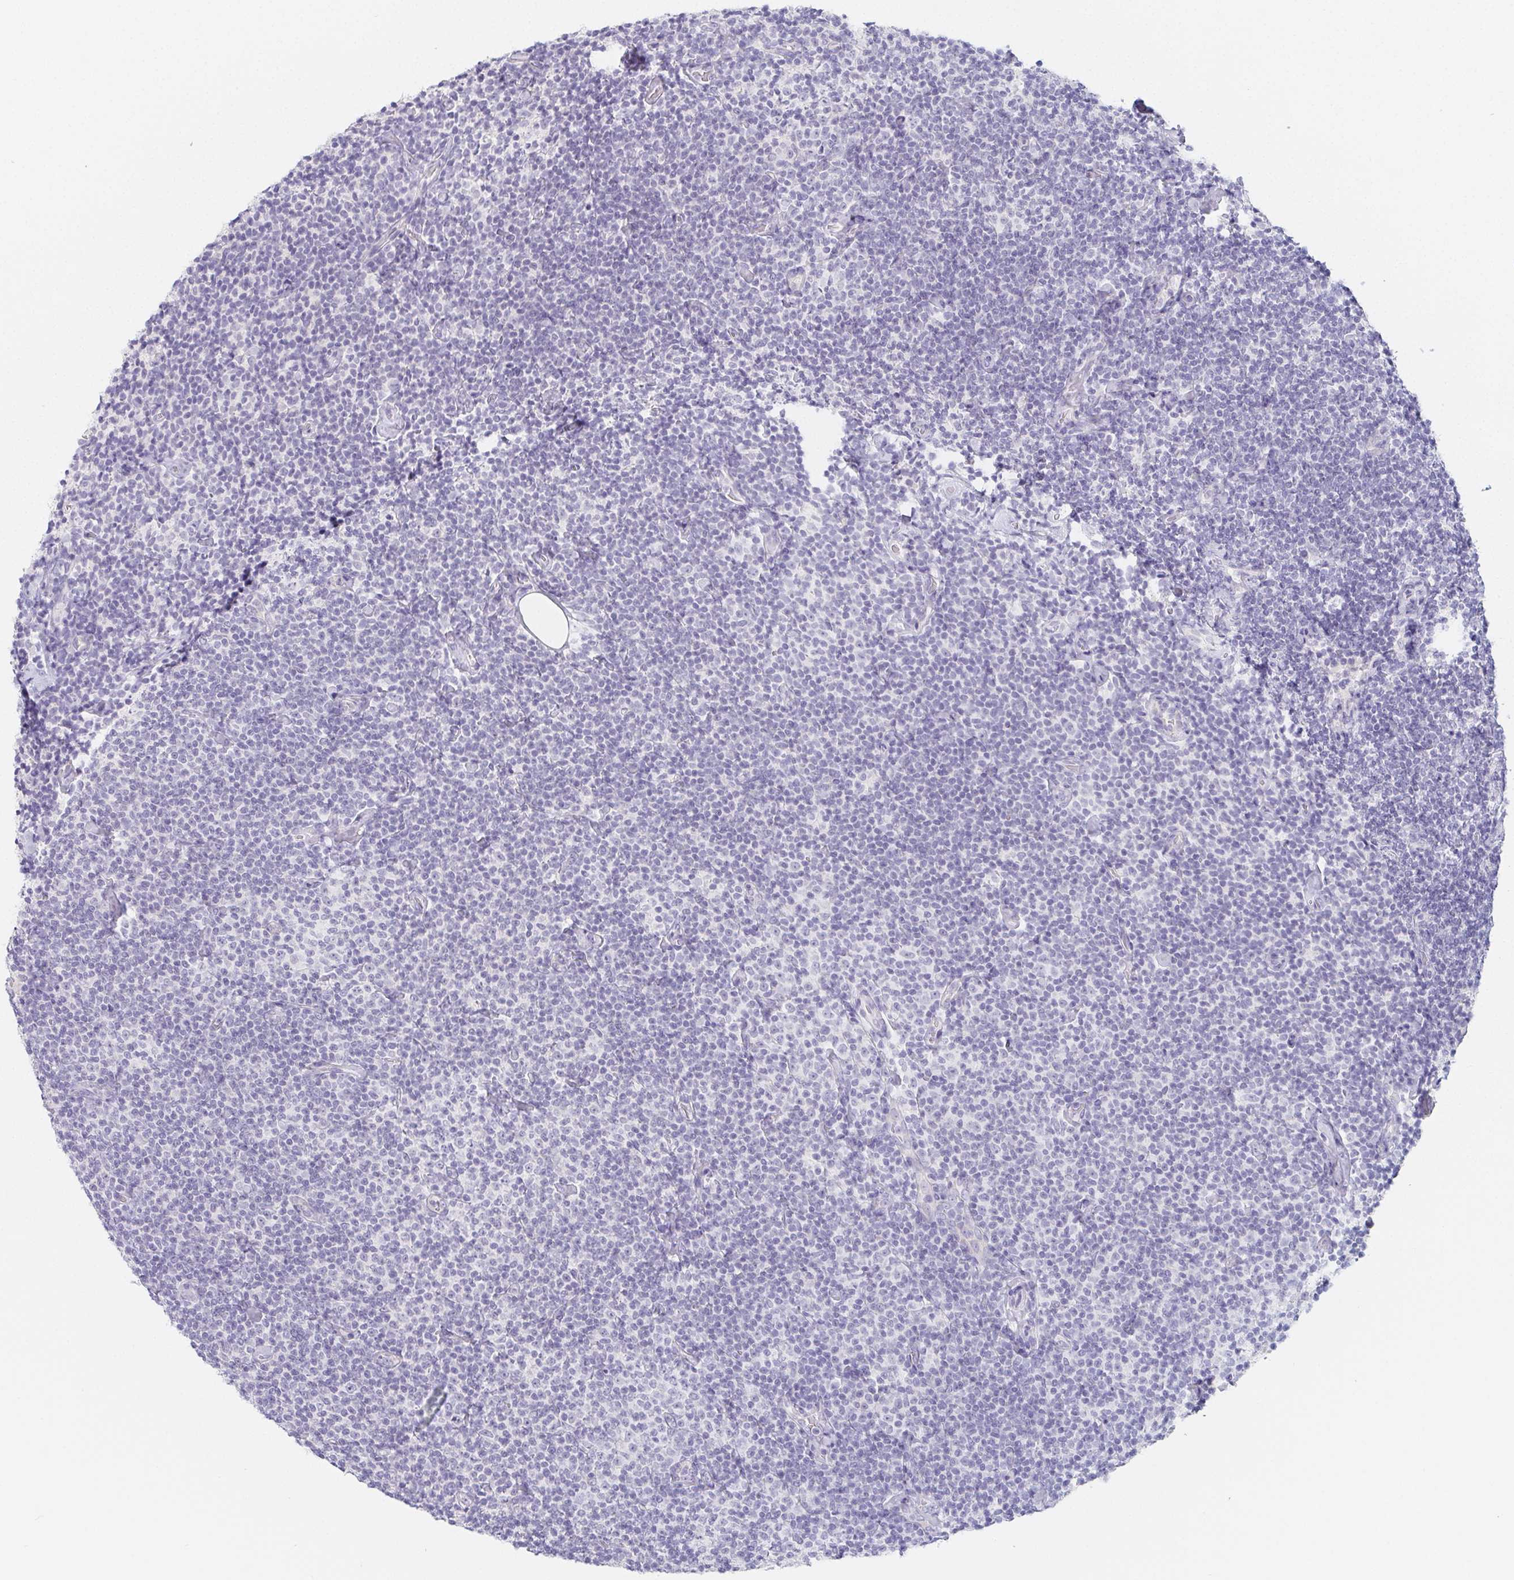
{"staining": {"intensity": "negative", "quantity": "none", "location": "none"}, "tissue": "lymphoma", "cell_type": "Tumor cells", "image_type": "cancer", "snomed": [{"axis": "morphology", "description": "Malignant lymphoma, non-Hodgkin's type, Low grade"}, {"axis": "topography", "description": "Lymph node"}], "caption": "This is a image of immunohistochemistry (IHC) staining of lymphoma, which shows no expression in tumor cells.", "gene": "GLIPR1L1", "patient": {"sex": "male", "age": 81}}